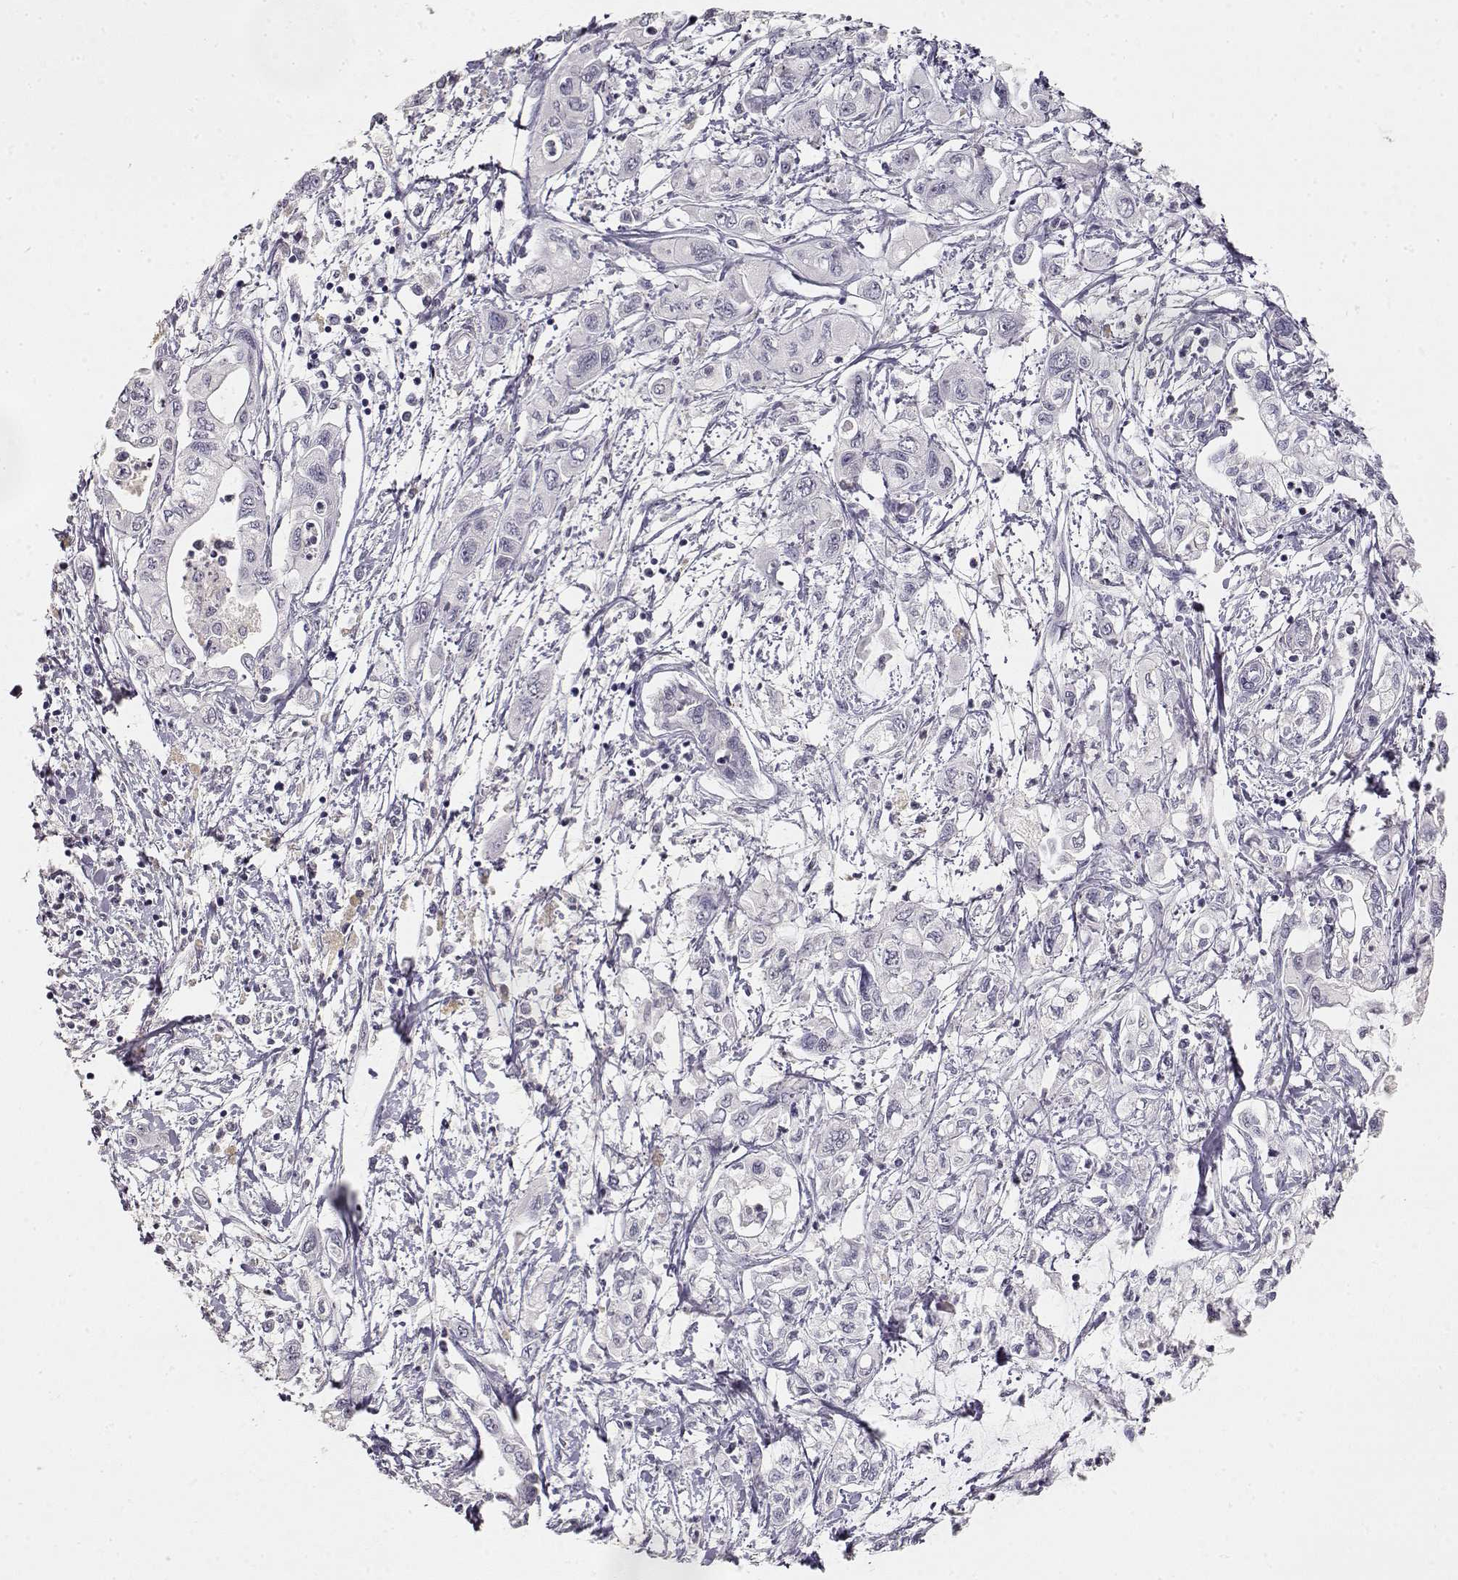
{"staining": {"intensity": "negative", "quantity": "none", "location": "none"}, "tissue": "pancreatic cancer", "cell_type": "Tumor cells", "image_type": "cancer", "snomed": [{"axis": "morphology", "description": "Adenocarcinoma, NOS"}, {"axis": "topography", "description": "Pancreas"}], "caption": "Tumor cells show no significant expression in adenocarcinoma (pancreatic). (IHC, brightfield microscopy, high magnification).", "gene": "TPH2", "patient": {"sex": "male", "age": 54}}